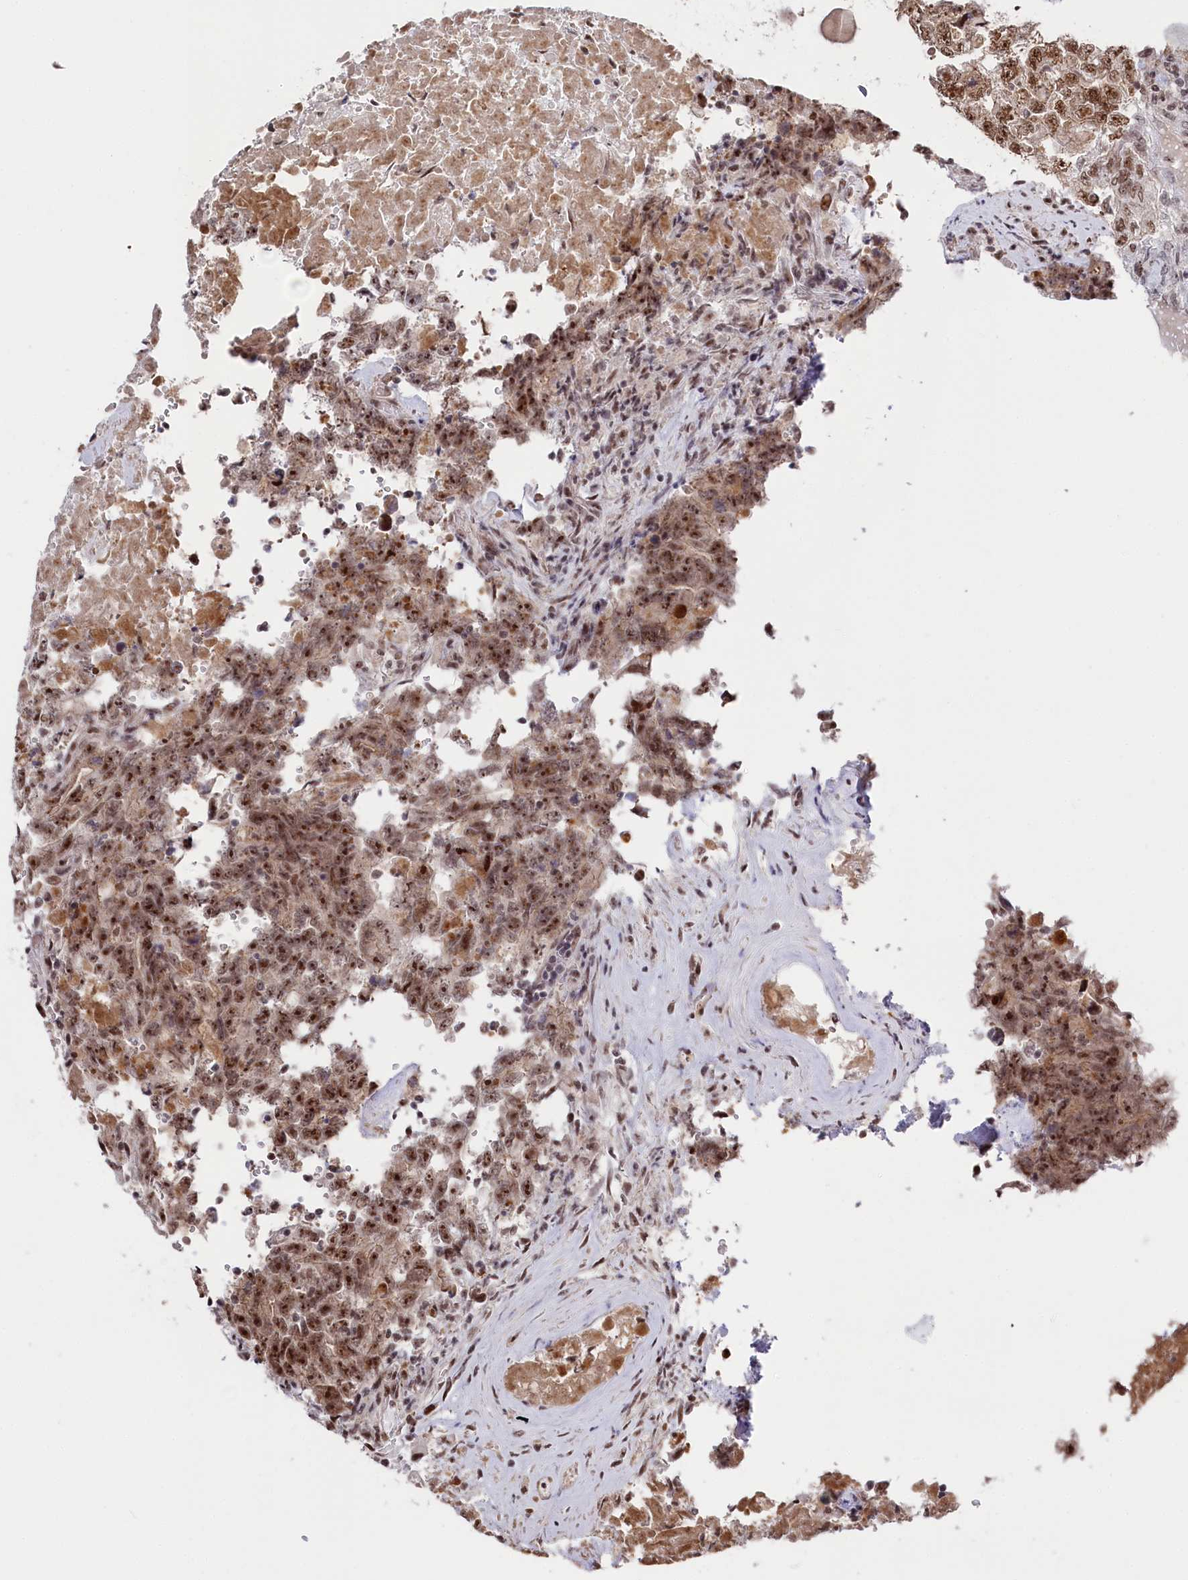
{"staining": {"intensity": "moderate", "quantity": ">75%", "location": "cytoplasmic/membranous,nuclear"}, "tissue": "testis cancer", "cell_type": "Tumor cells", "image_type": "cancer", "snomed": [{"axis": "morphology", "description": "Carcinoma, Embryonal, NOS"}, {"axis": "topography", "description": "Testis"}], "caption": "IHC of human embryonal carcinoma (testis) reveals medium levels of moderate cytoplasmic/membranous and nuclear positivity in about >75% of tumor cells. The staining is performed using DAB brown chromogen to label protein expression. The nuclei are counter-stained blue using hematoxylin.", "gene": "POLR2H", "patient": {"sex": "male", "age": 26}}